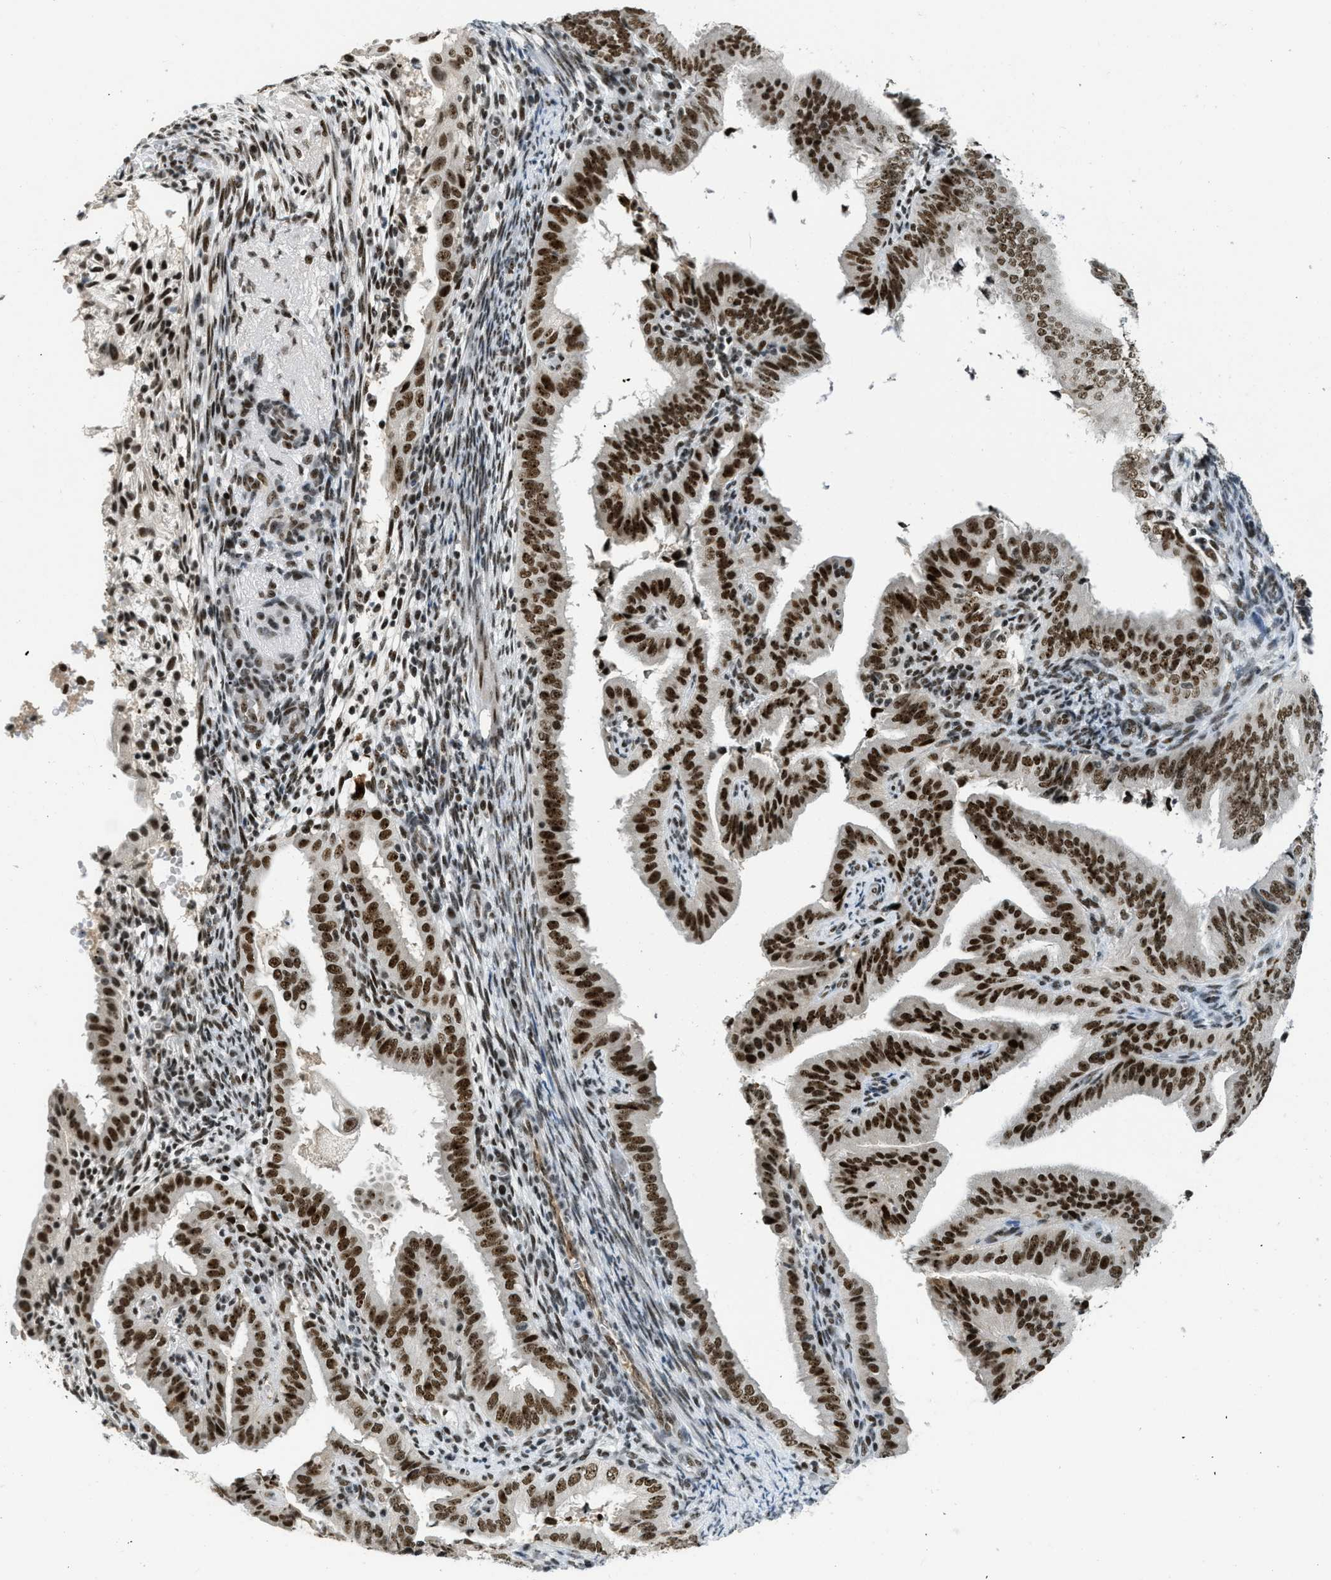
{"staining": {"intensity": "strong", "quantity": ">75%", "location": "nuclear"}, "tissue": "endometrial cancer", "cell_type": "Tumor cells", "image_type": "cancer", "snomed": [{"axis": "morphology", "description": "Adenocarcinoma, NOS"}, {"axis": "topography", "description": "Endometrium"}], "caption": "Endometrial cancer stained with immunohistochemistry reveals strong nuclear expression in approximately >75% of tumor cells. Nuclei are stained in blue.", "gene": "URB1", "patient": {"sex": "female", "age": 58}}